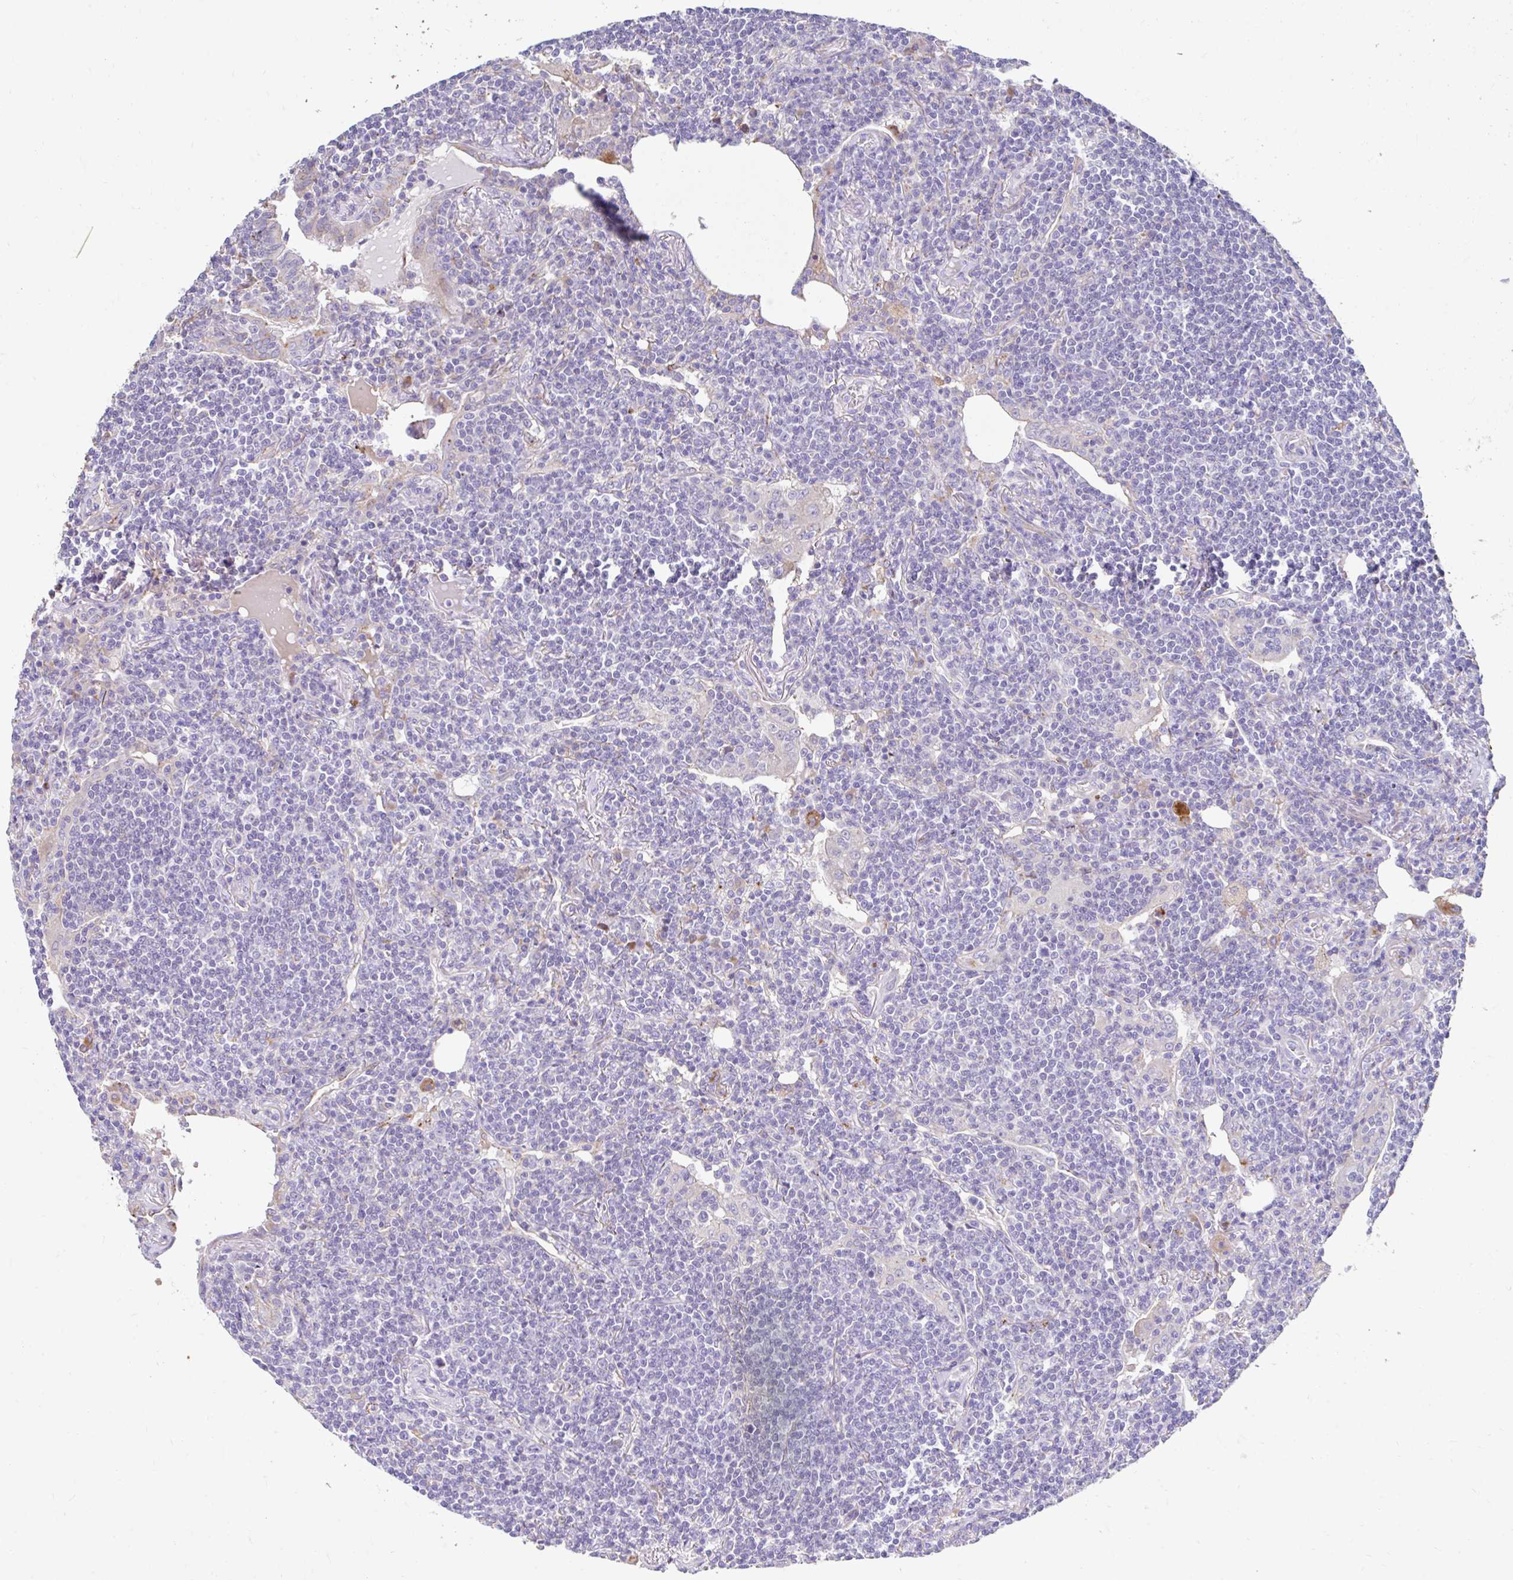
{"staining": {"intensity": "negative", "quantity": "none", "location": "none"}, "tissue": "lymphoma", "cell_type": "Tumor cells", "image_type": "cancer", "snomed": [{"axis": "morphology", "description": "Malignant lymphoma, non-Hodgkin's type, Low grade"}, {"axis": "topography", "description": "Lung"}], "caption": "Human low-grade malignant lymphoma, non-Hodgkin's type stained for a protein using immunohistochemistry (IHC) shows no staining in tumor cells.", "gene": "ZNF33A", "patient": {"sex": "female", "age": 71}}